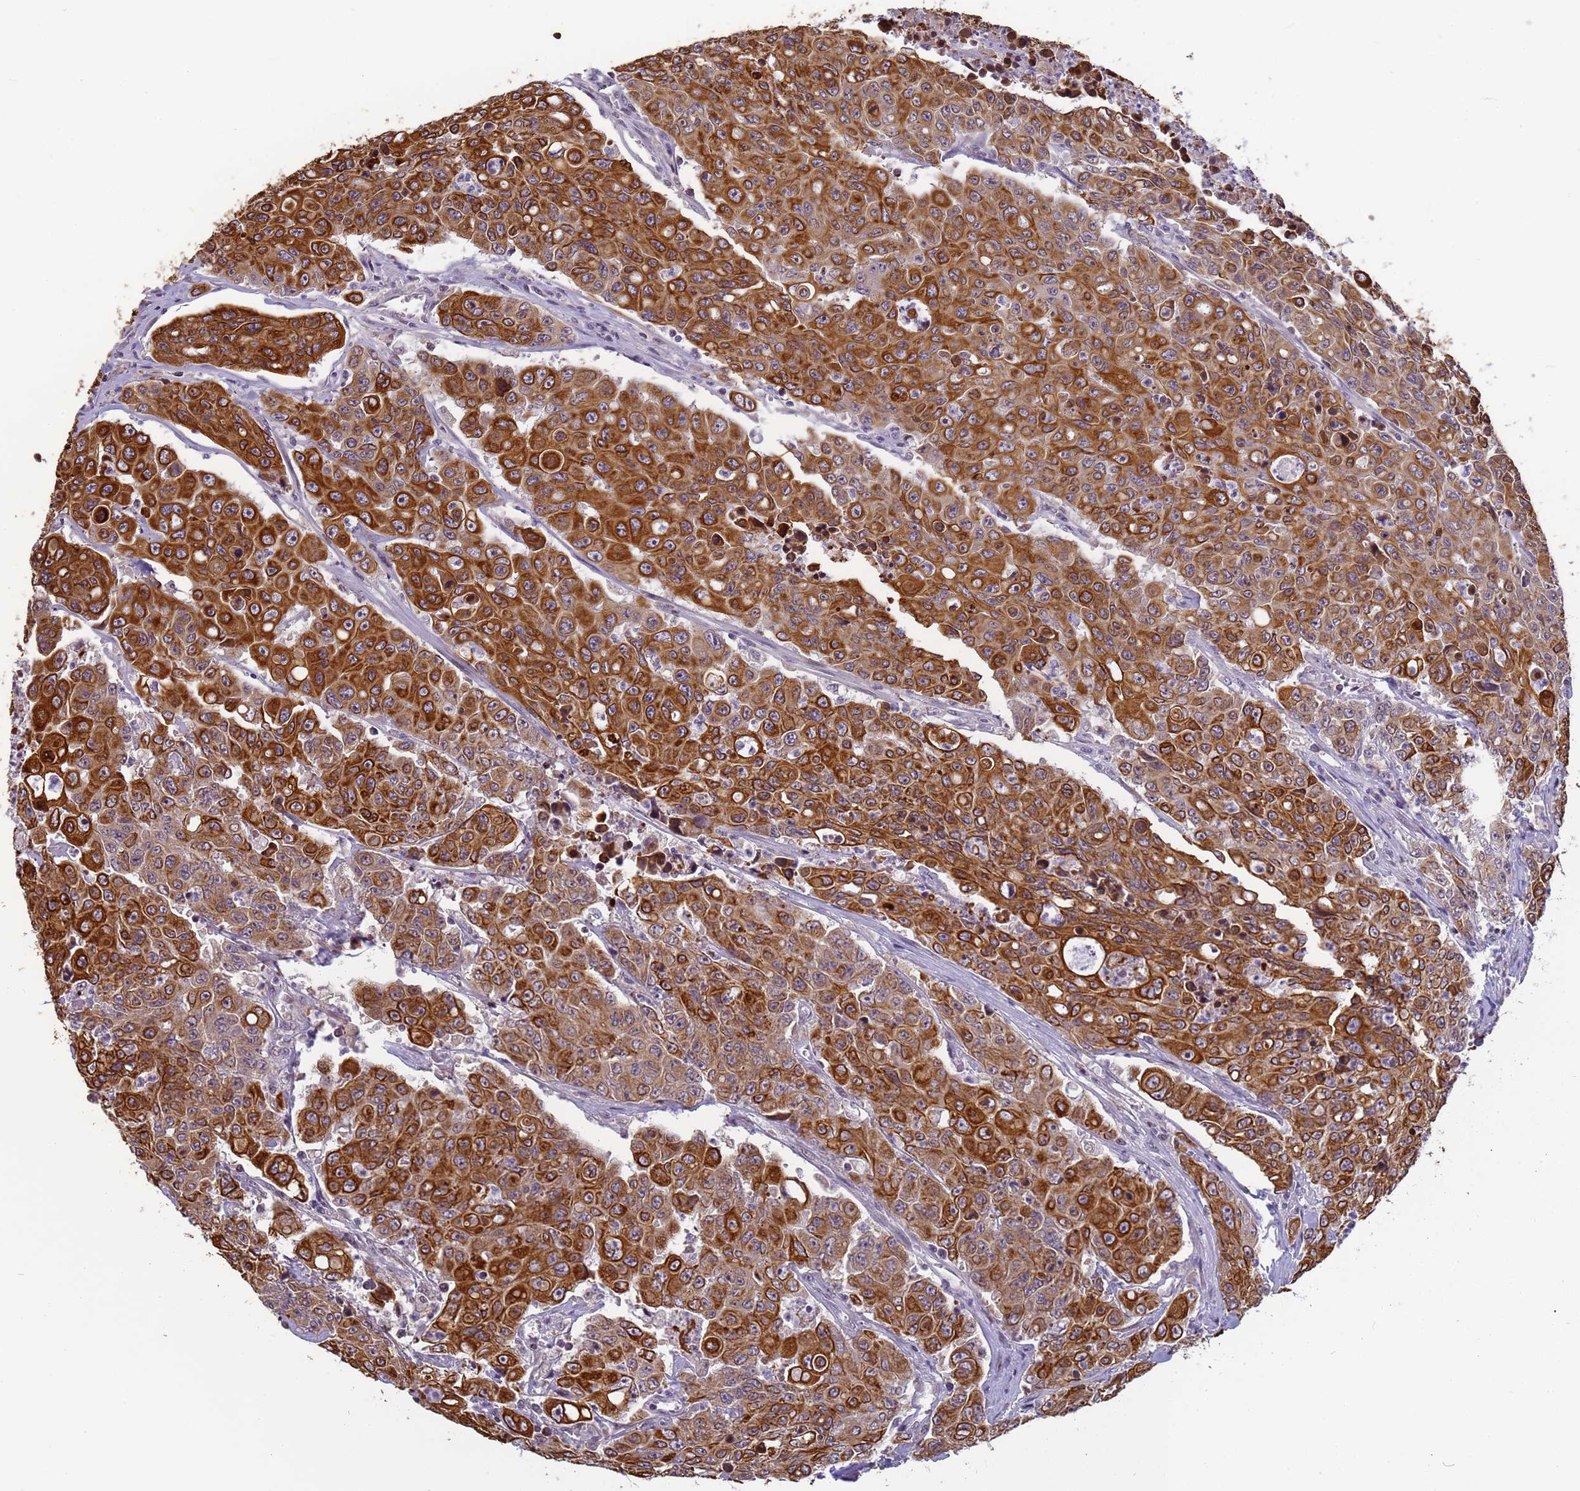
{"staining": {"intensity": "strong", "quantity": ">75%", "location": "cytoplasmic/membranous"}, "tissue": "colorectal cancer", "cell_type": "Tumor cells", "image_type": "cancer", "snomed": [{"axis": "morphology", "description": "Adenocarcinoma, NOS"}, {"axis": "topography", "description": "Colon"}], "caption": "Immunohistochemistry (IHC) (DAB) staining of human adenocarcinoma (colorectal) shows strong cytoplasmic/membranous protein staining in approximately >75% of tumor cells.", "gene": "VWA3A", "patient": {"sex": "male", "age": 51}}